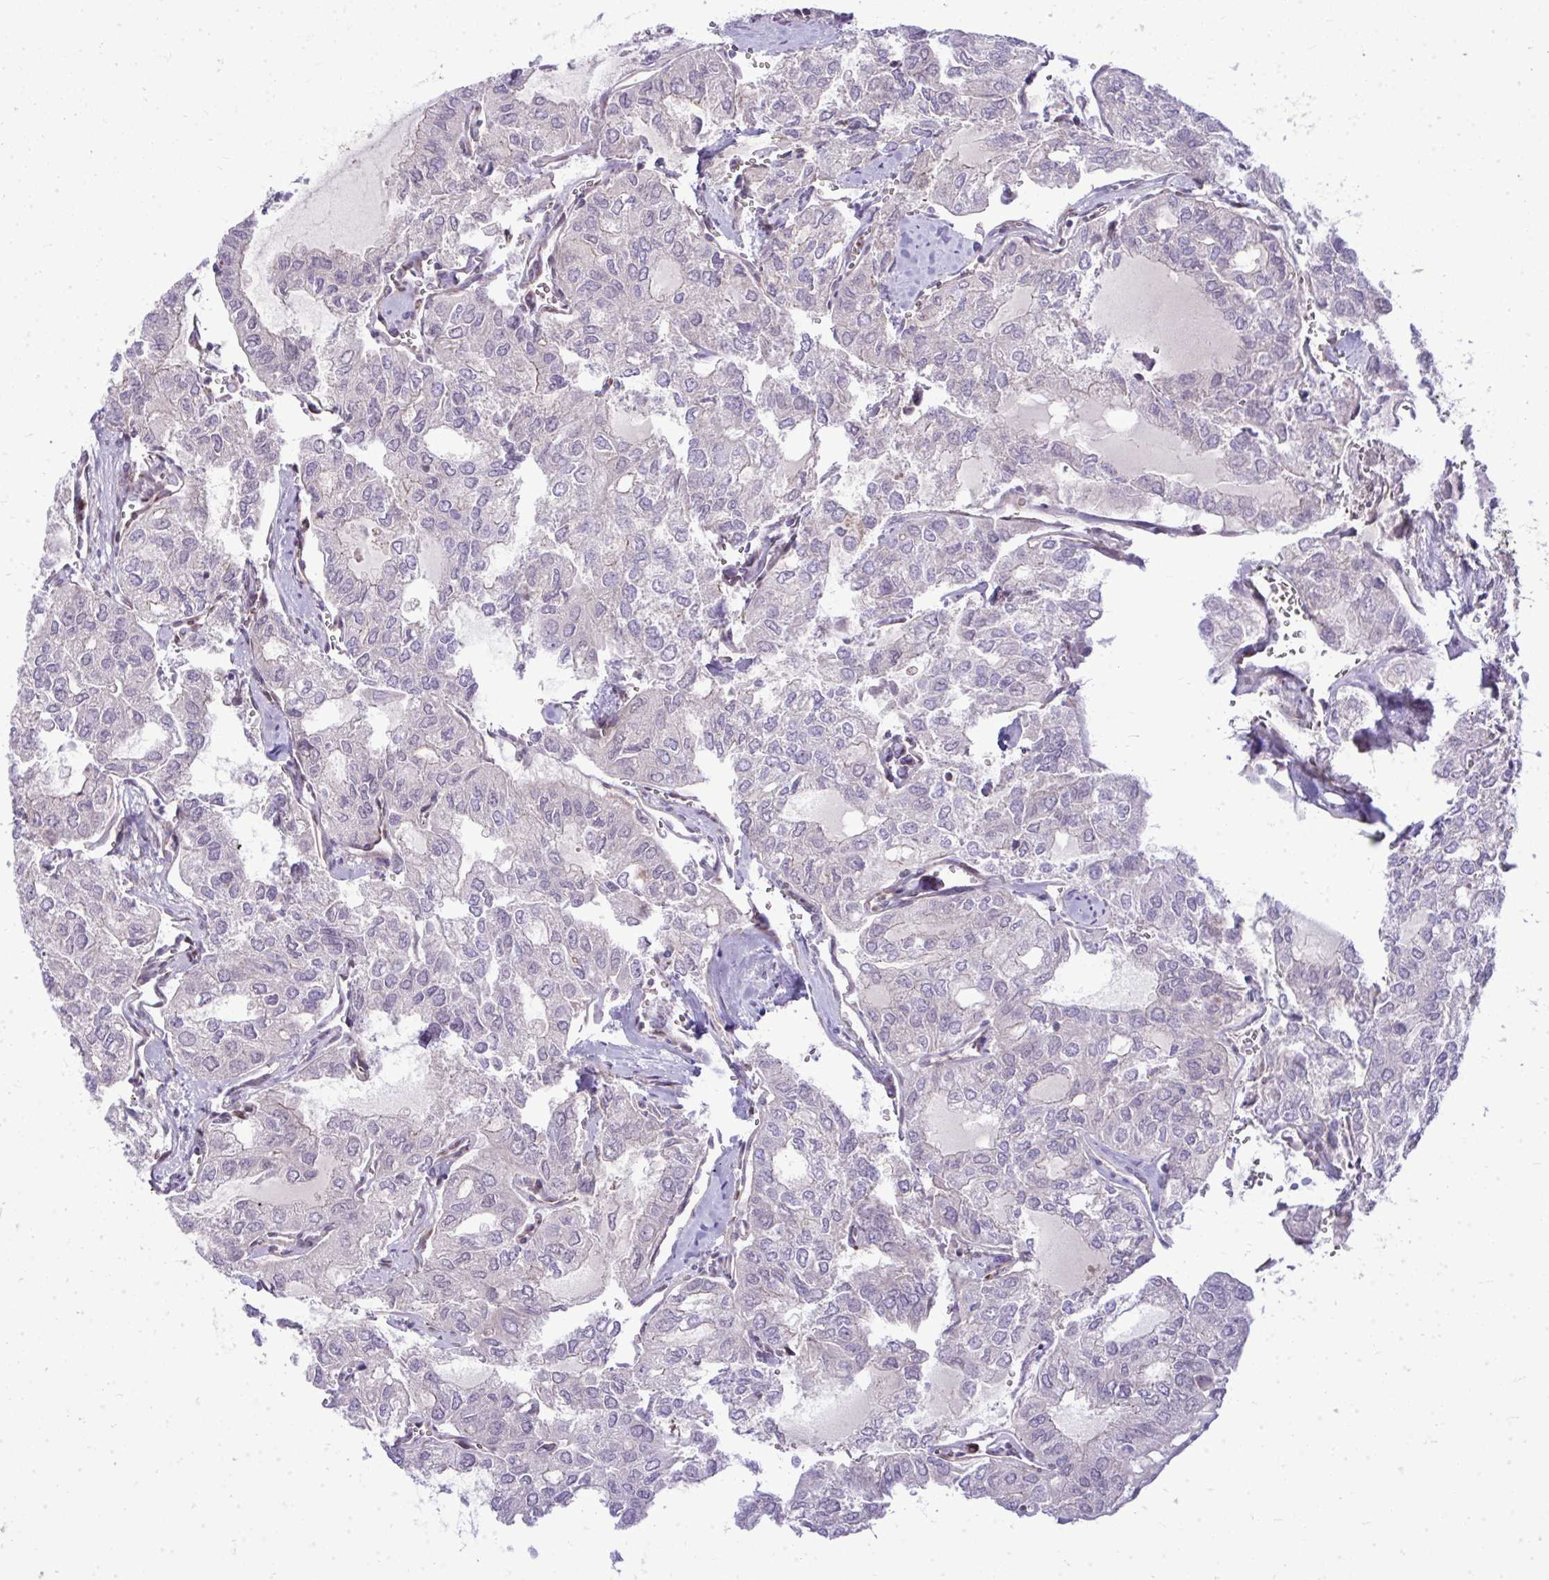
{"staining": {"intensity": "weak", "quantity": "<25%", "location": "cytoplasmic/membranous"}, "tissue": "thyroid cancer", "cell_type": "Tumor cells", "image_type": "cancer", "snomed": [{"axis": "morphology", "description": "Follicular adenoma carcinoma, NOS"}, {"axis": "topography", "description": "Thyroid gland"}], "caption": "Protein analysis of thyroid cancer exhibits no significant positivity in tumor cells.", "gene": "ZSCAN9", "patient": {"sex": "male", "age": 75}}